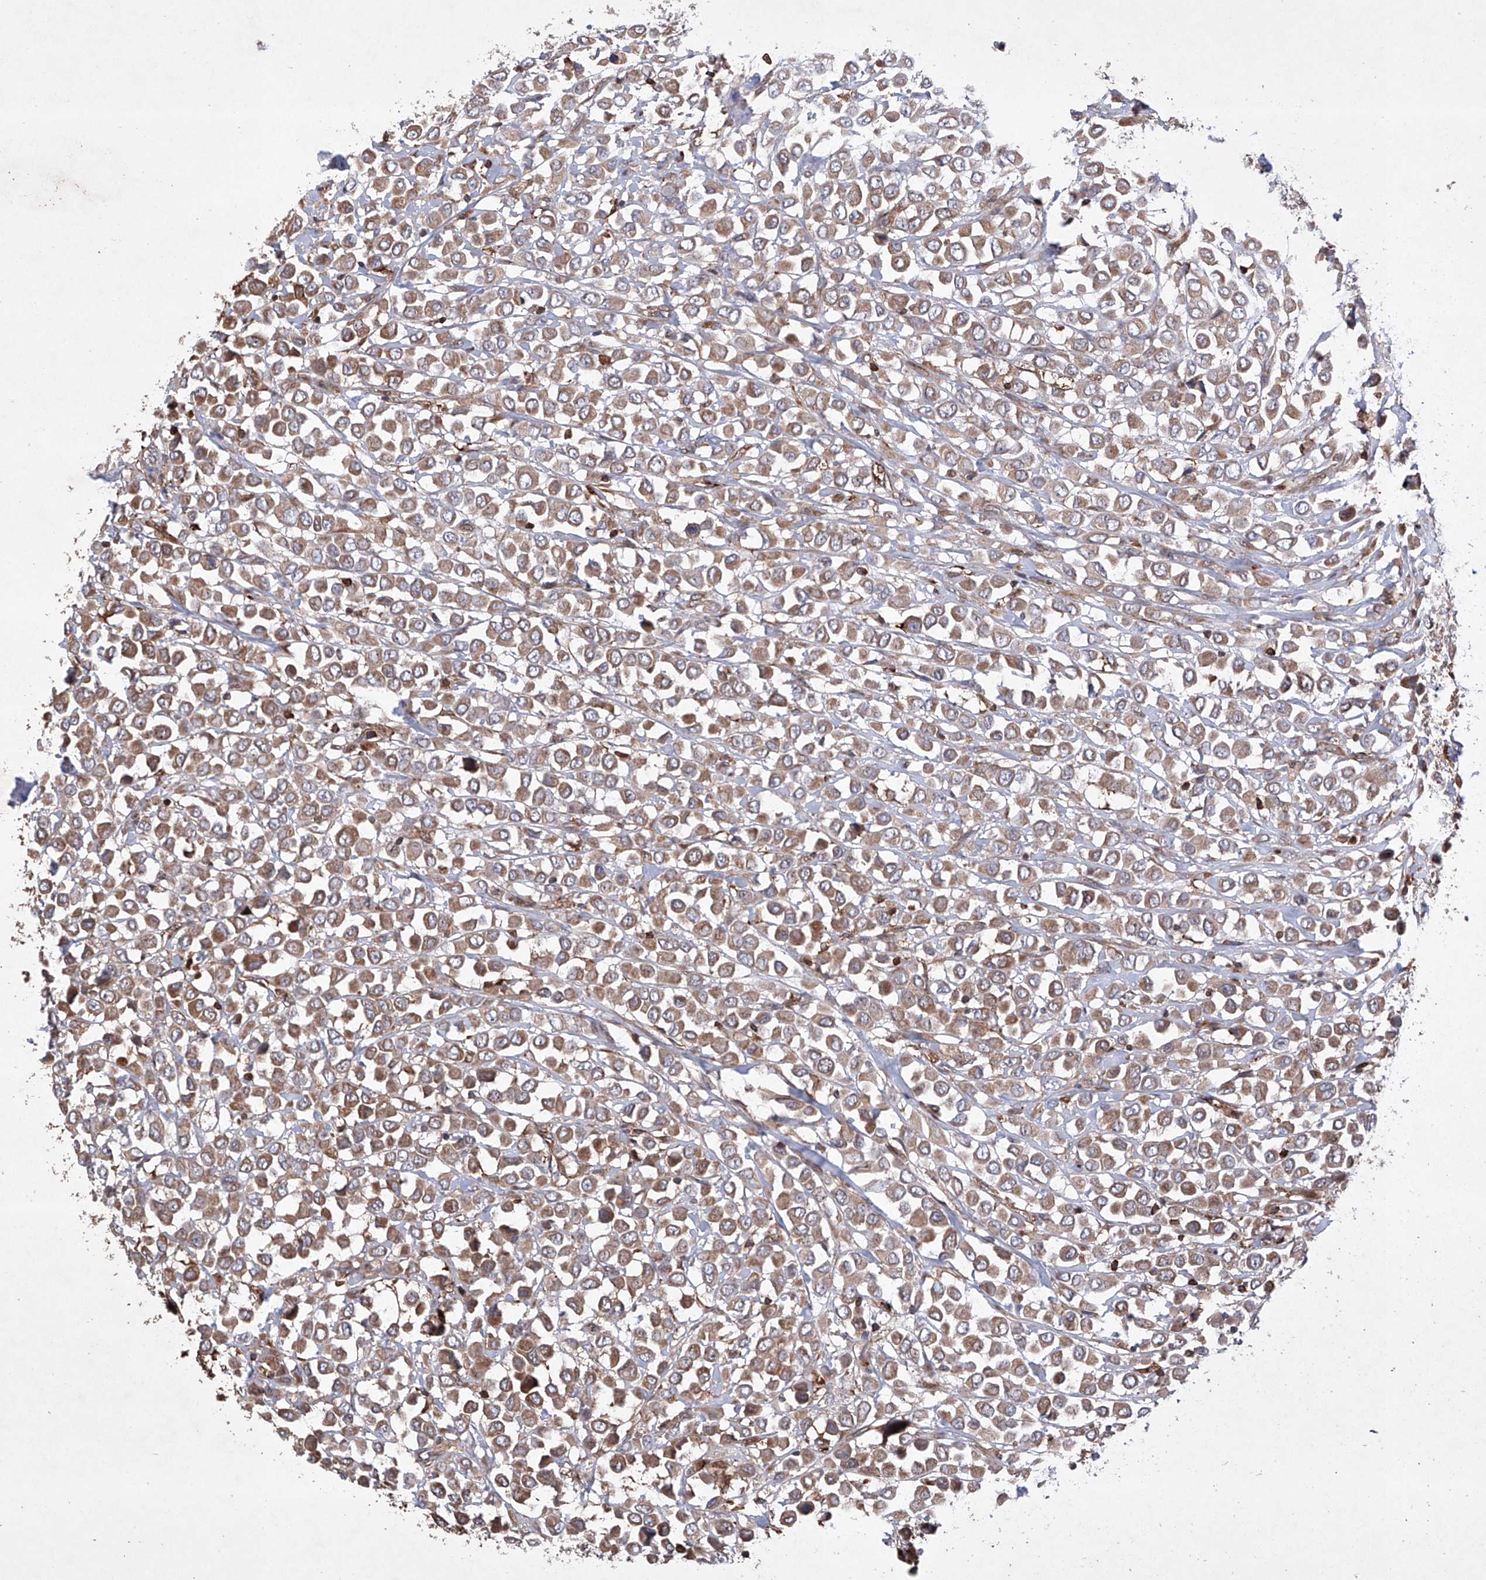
{"staining": {"intensity": "moderate", "quantity": ">75%", "location": "cytoplasmic/membranous"}, "tissue": "breast cancer", "cell_type": "Tumor cells", "image_type": "cancer", "snomed": [{"axis": "morphology", "description": "Duct carcinoma"}, {"axis": "topography", "description": "Breast"}], "caption": "Breast invasive ductal carcinoma stained with a protein marker shows moderate staining in tumor cells.", "gene": "TIMM23", "patient": {"sex": "female", "age": 61}}